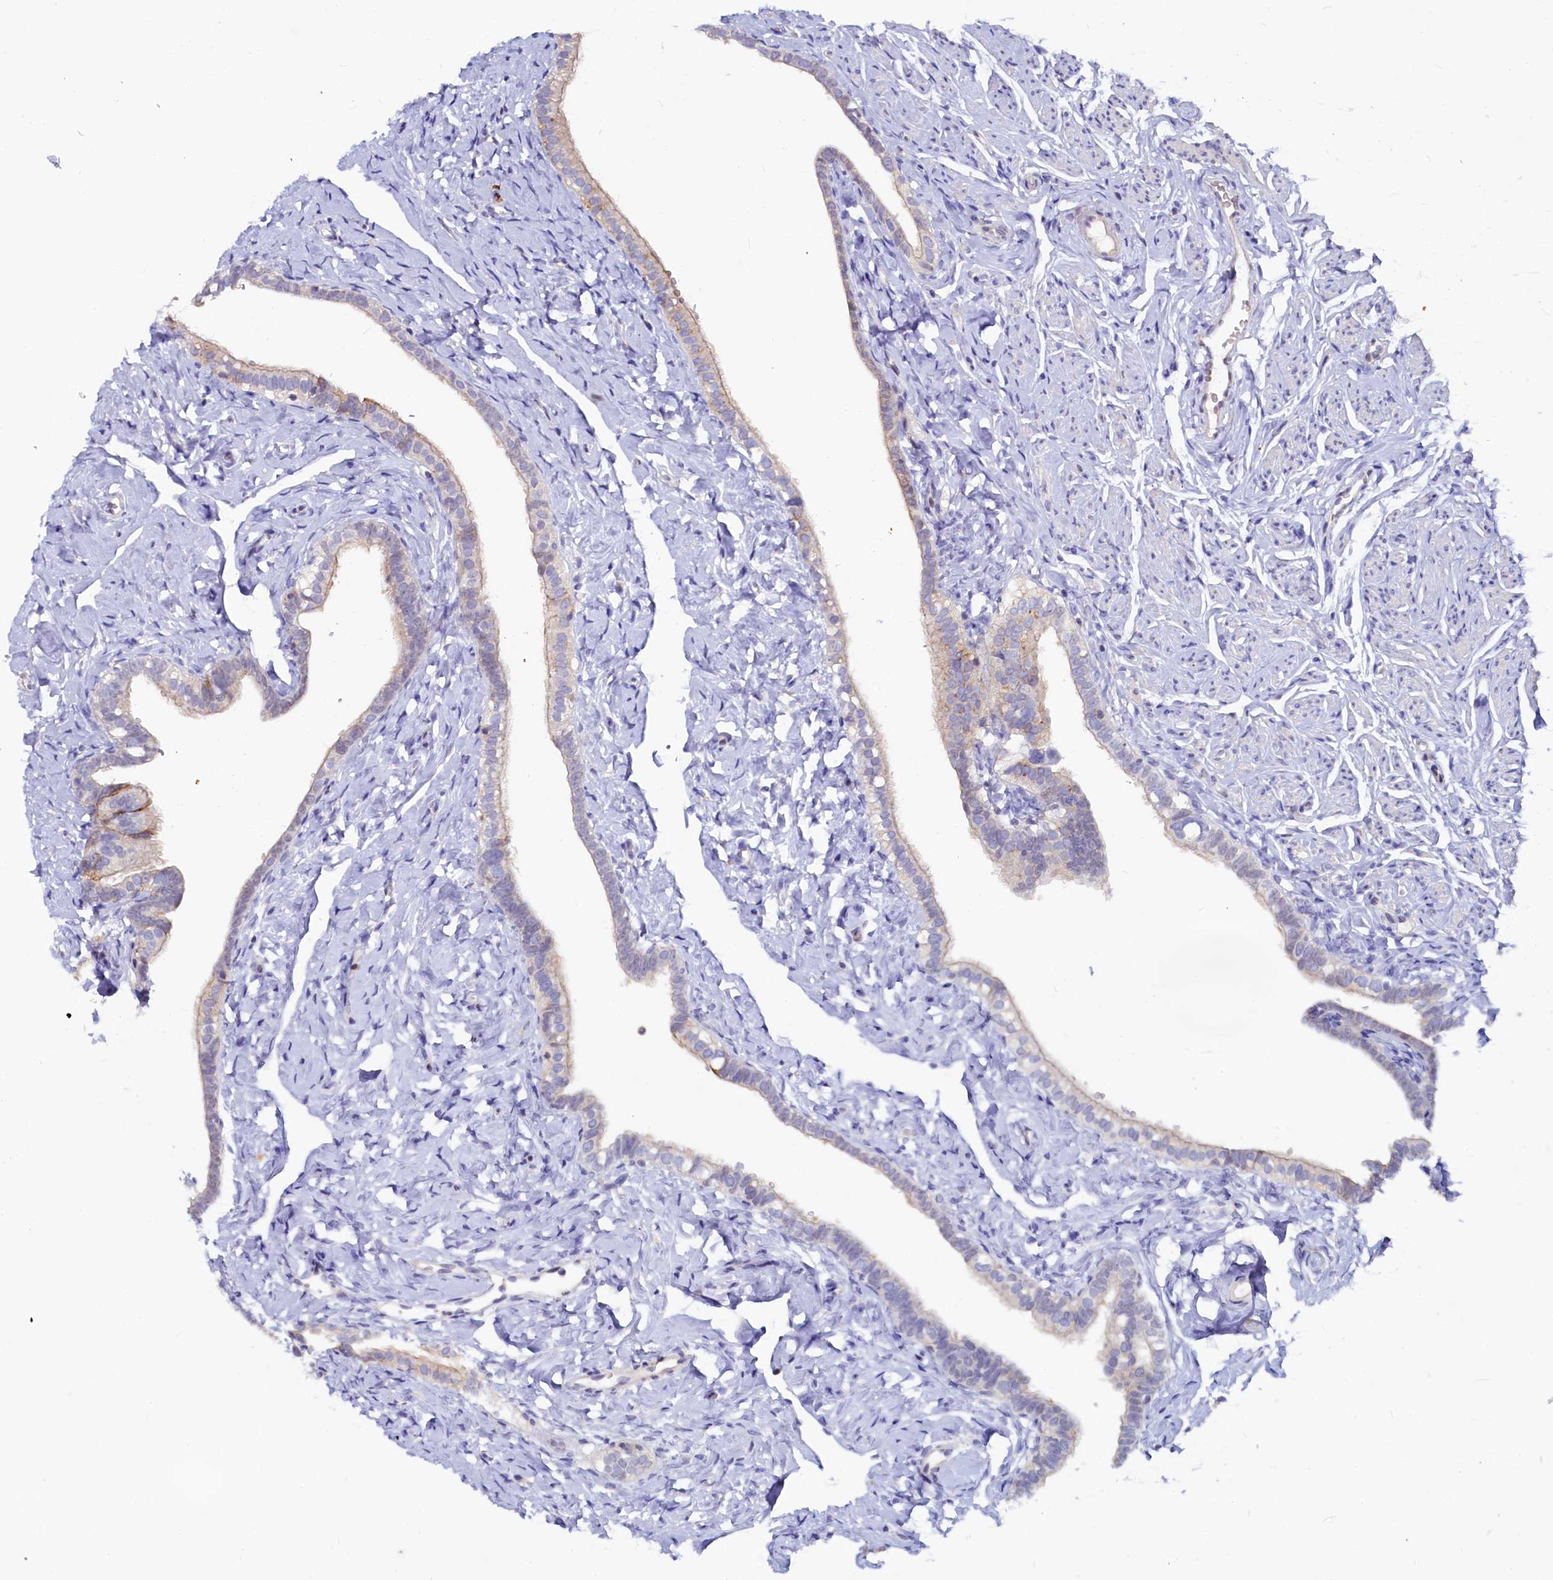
{"staining": {"intensity": "weak", "quantity": "25%-75%", "location": "cytoplasmic/membranous"}, "tissue": "fallopian tube", "cell_type": "Glandular cells", "image_type": "normal", "snomed": [{"axis": "morphology", "description": "Normal tissue, NOS"}, {"axis": "topography", "description": "Fallopian tube"}], "caption": "This photomicrograph shows immunohistochemistry staining of benign fallopian tube, with low weak cytoplasmic/membranous expression in about 25%-75% of glandular cells.", "gene": "ASTE1", "patient": {"sex": "female", "age": 66}}